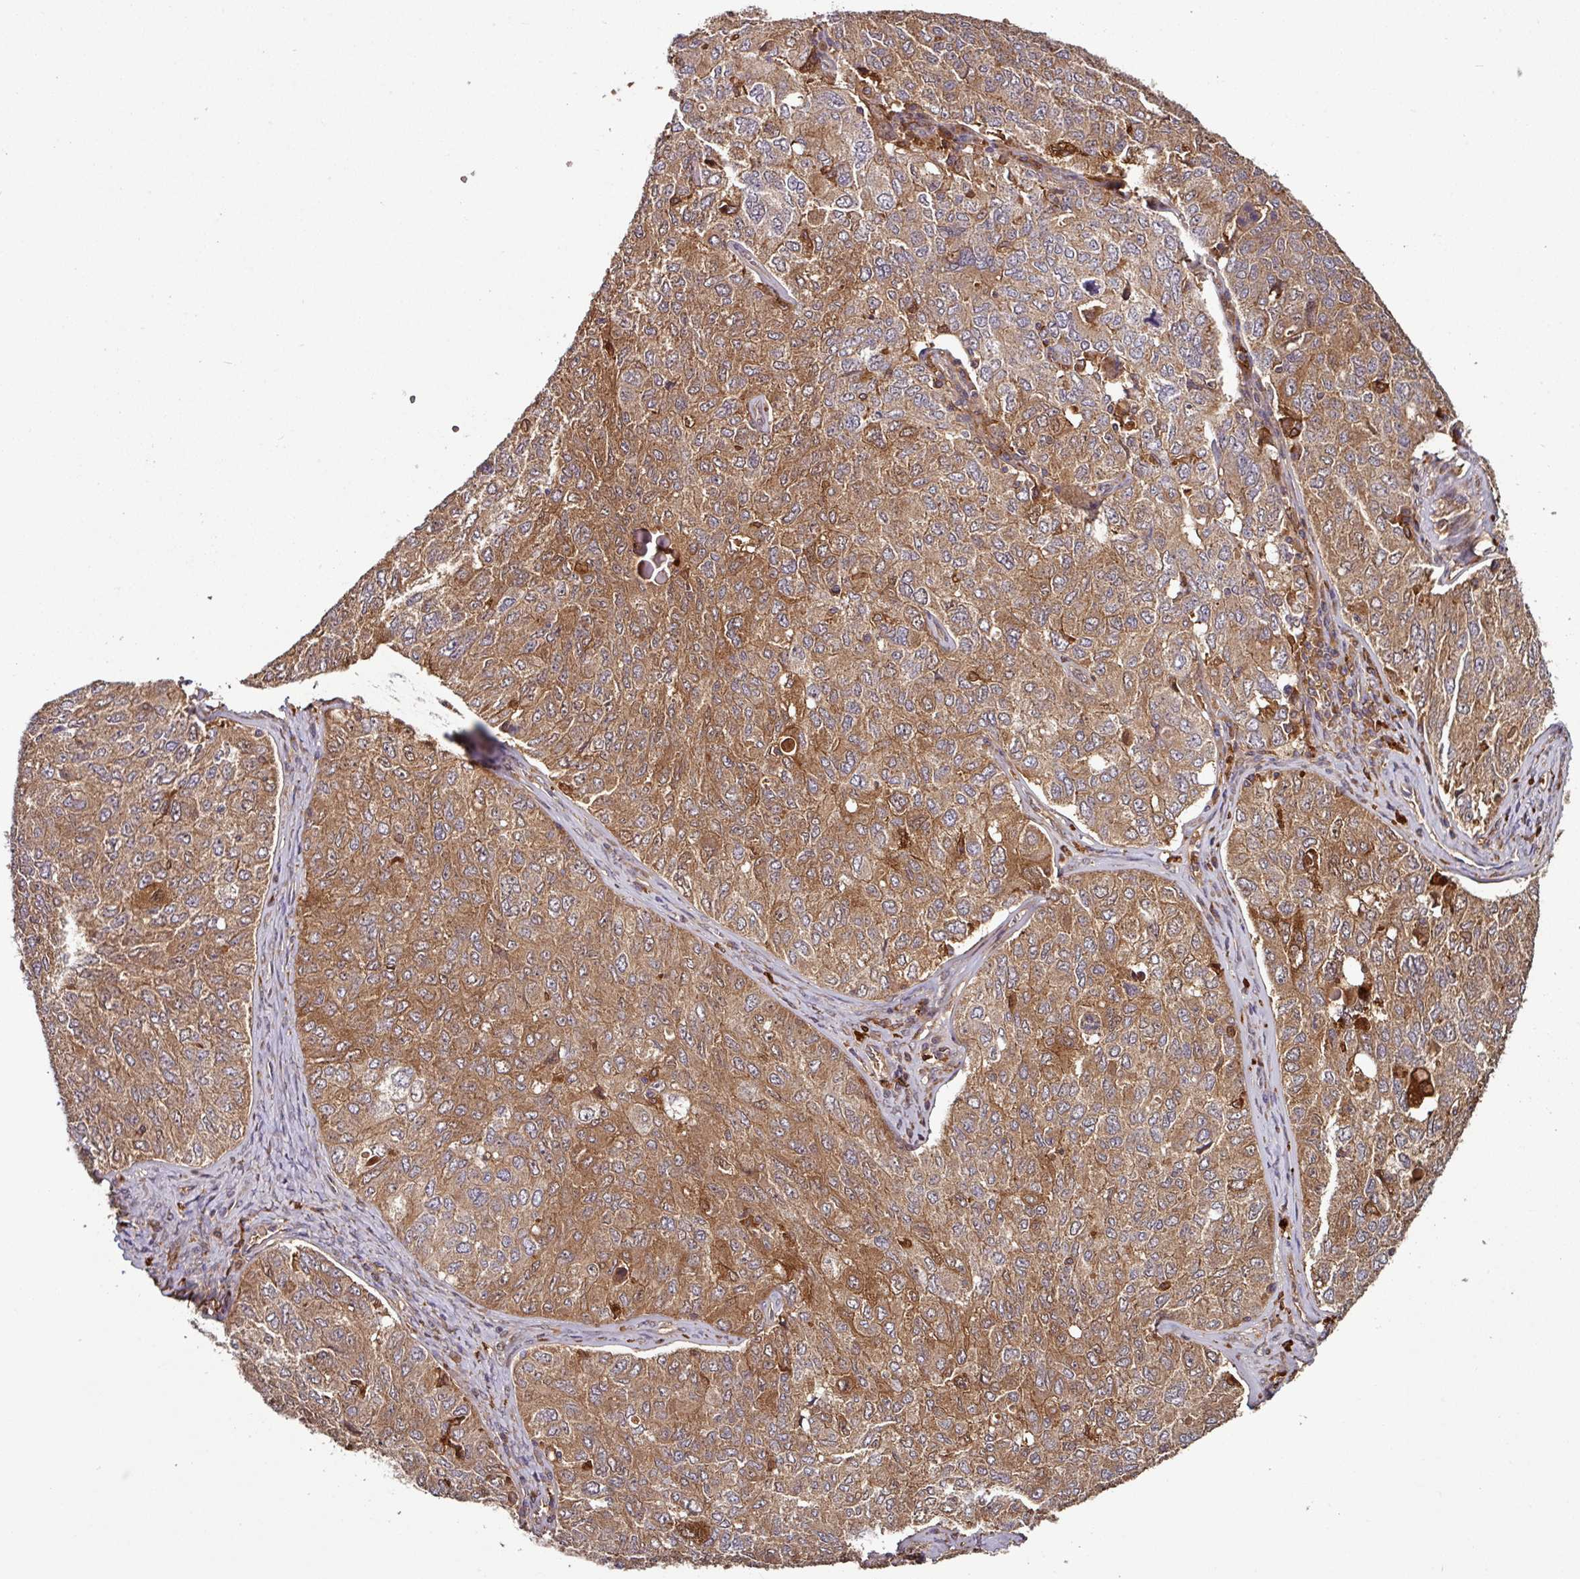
{"staining": {"intensity": "moderate", "quantity": ">75%", "location": "cytoplasmic/membranous"}, "tissue": "ovarian cancer", "cell_type": "Tumor cells", "image_type": "cancer", "snomed": [{"axis": "morphology", "description": "Carcinoma, endometroid"}, {"axis": "topography", "description": "Ovary"}], "caption": "Immunohistochemistry (IHC) histopathology image of neoplastic tissue: human ovarian endometroid carcinoma stained using IHC displays medium levels of moderate protein expression localized specifically in the cytoplasmic/membranous of tumor cells, appearing as a cytoplasmic/membranous brown color.", "gene": "GNPDA1", "patient": {"sex": "female", "age": 62}}